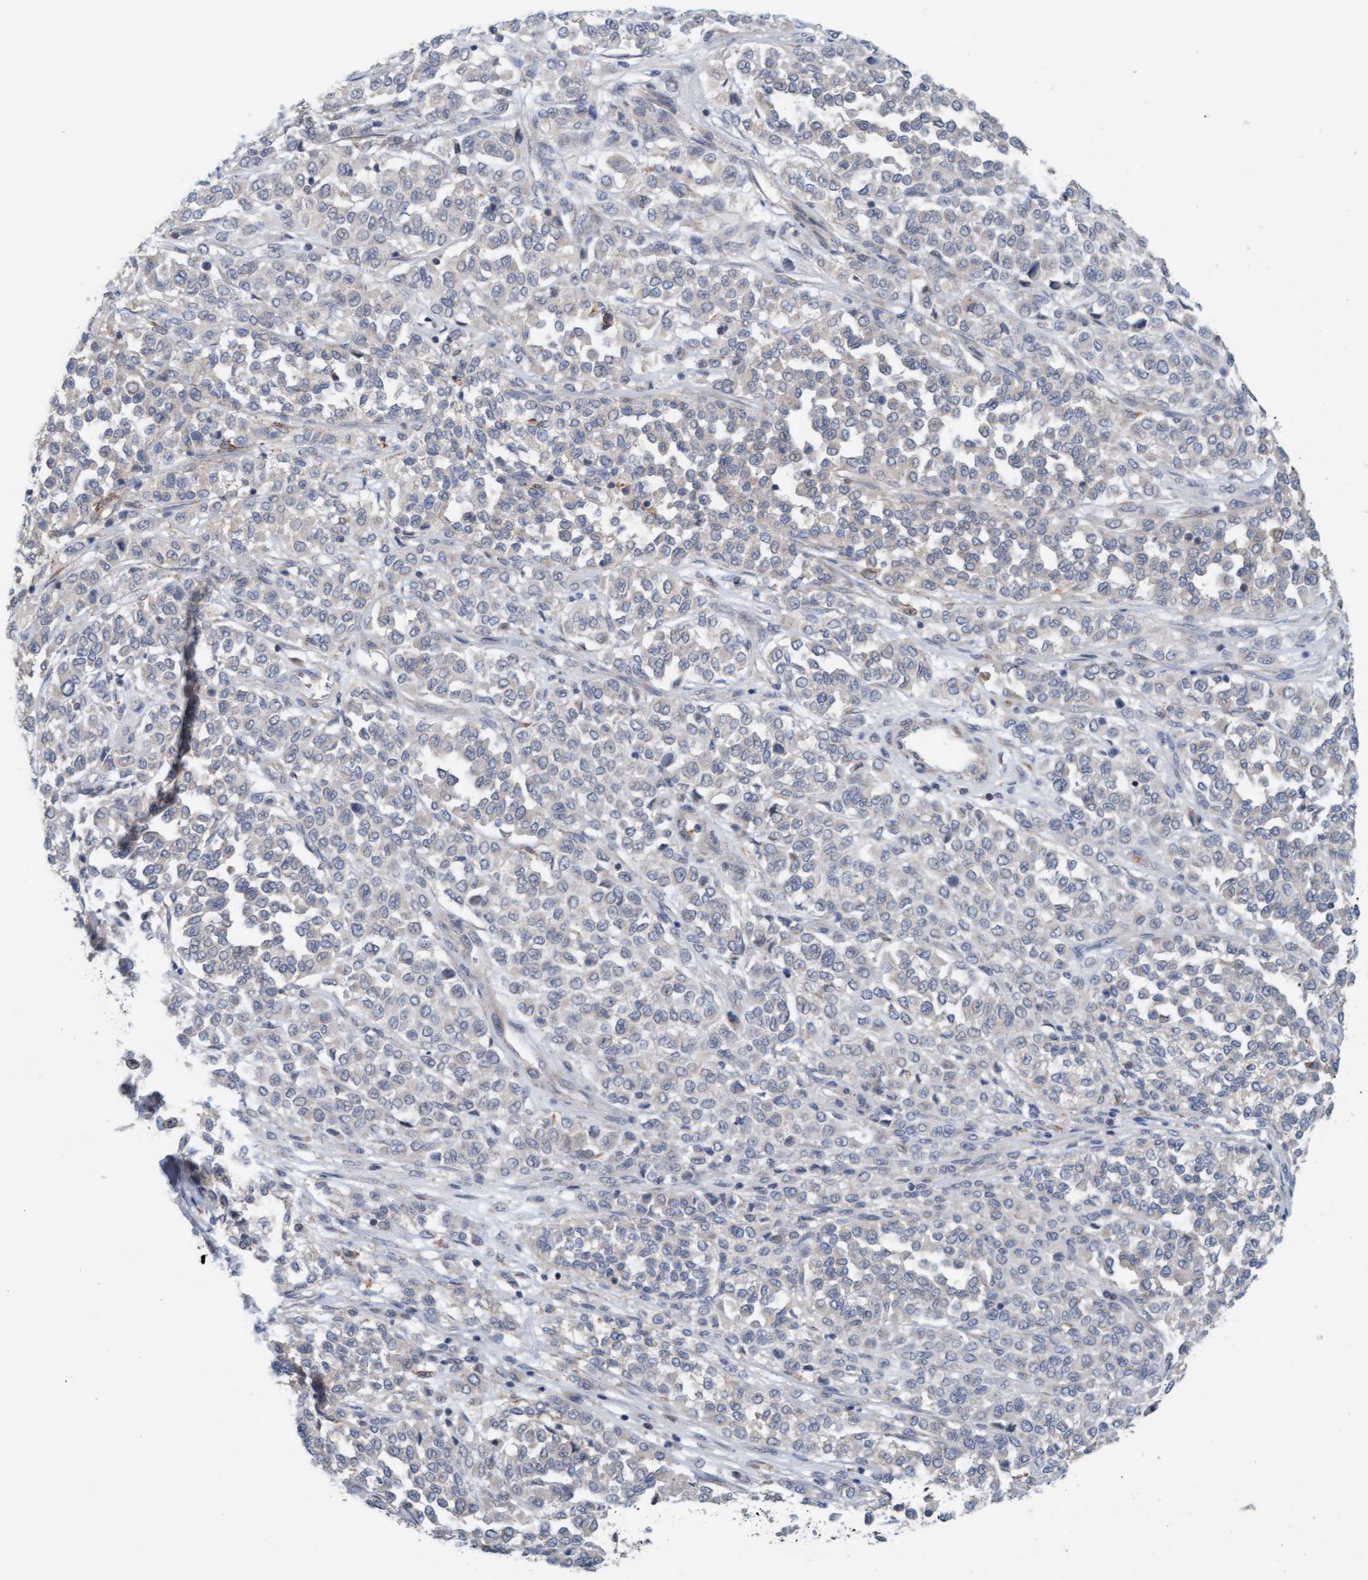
{"staining": {"intensity": "negative", "quantity": "none", "location": "none"}, "tissue": "melanoma", "cell_type": "Tumor cells", "image_type": "cancer", "snomed": [{"axis": "morphology", "description": "Malignant melanoma, Metastatic site"}, {"axis": "topography", "description": "Pancreas"}], "caption": "Immunohistochemistry (IHC) image of neoplastic tissue: melanoma stained with DAB displays no significant protein expression in tumor cells.", "gene": "UBAP1", "patient": {"sex": "female", "age": 30}}